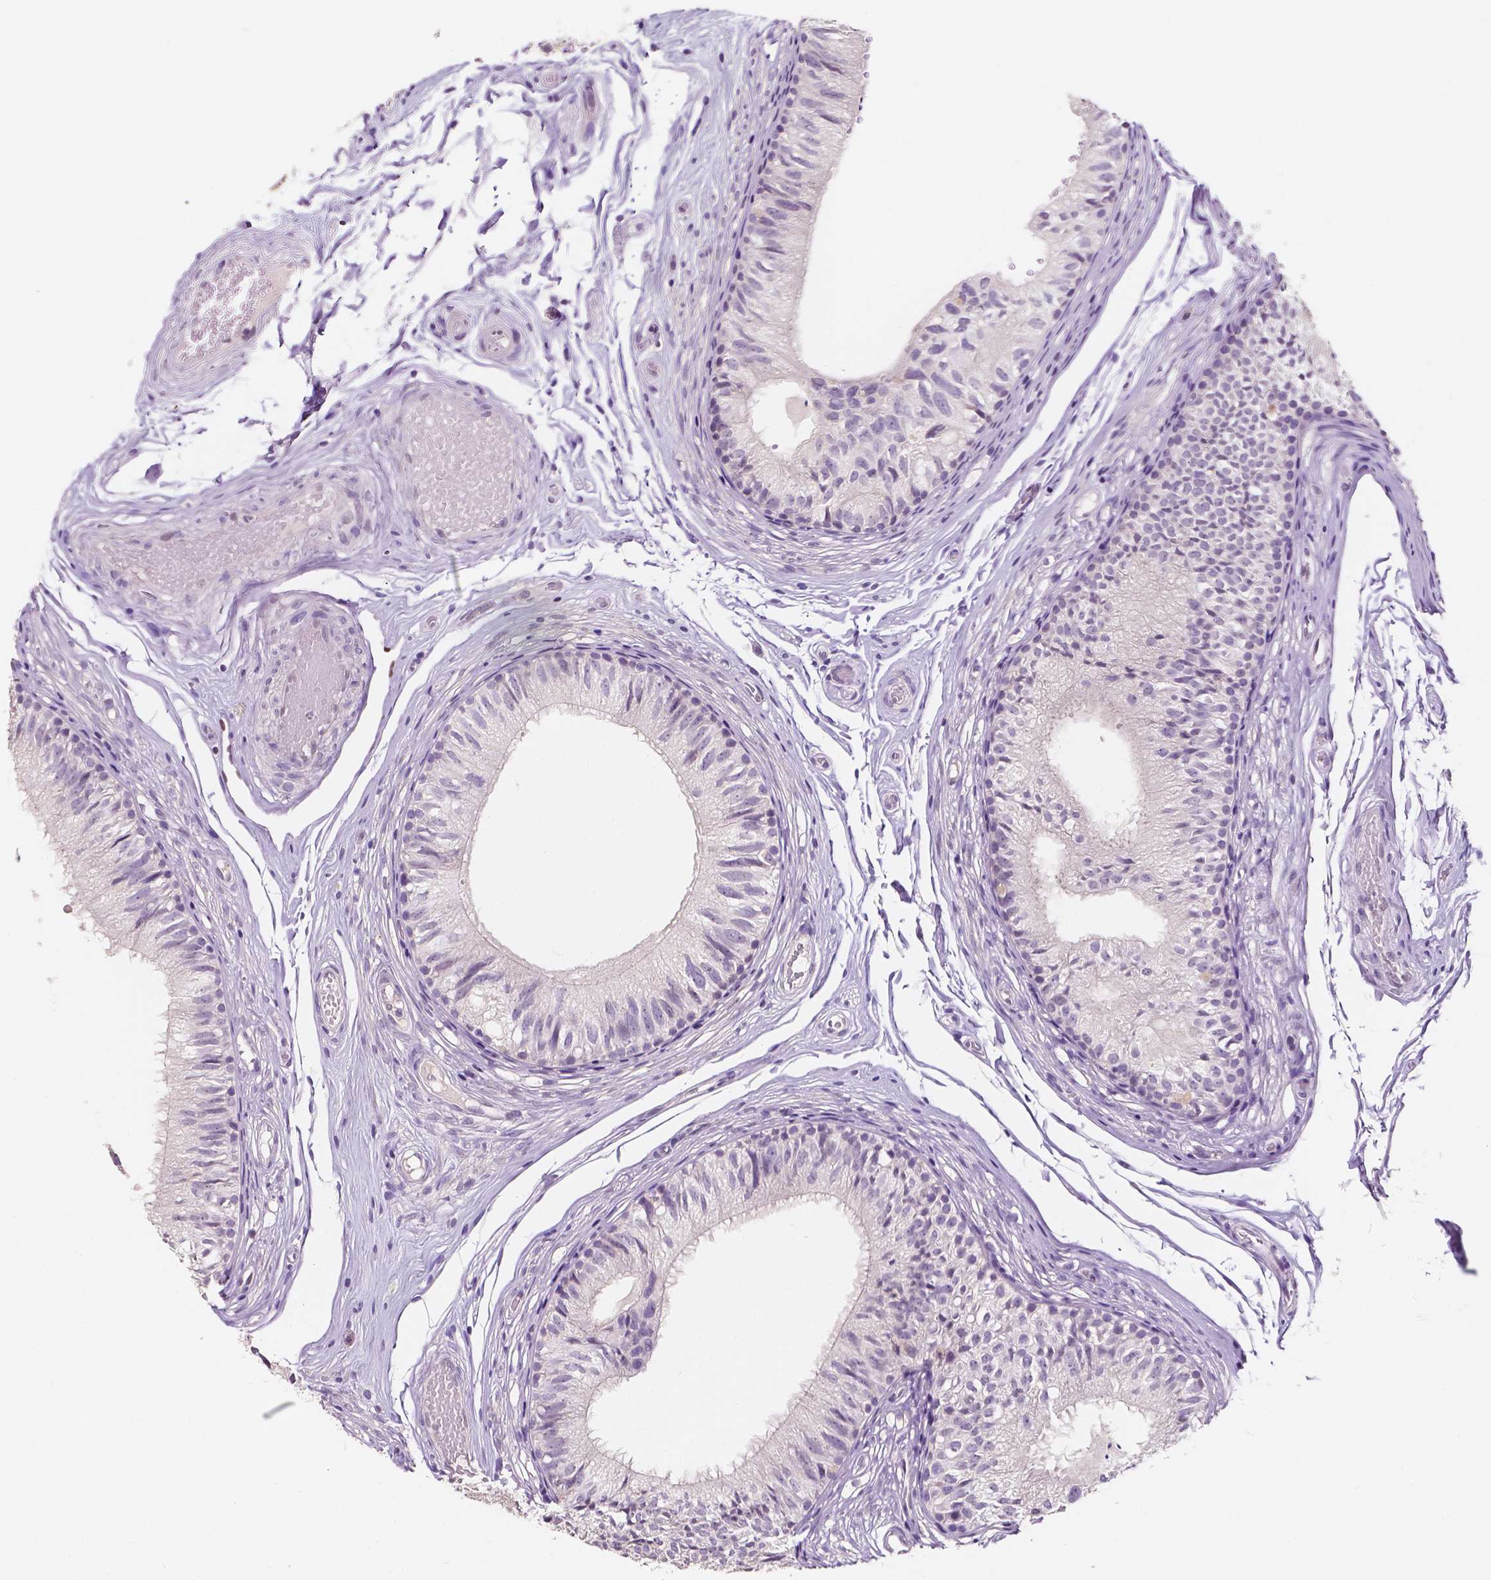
{"staining": {"intensity": "negative", "quantity": "none", "location": "none"}, "tissue": "epididymis", "cell_type": "Glandular cells", "image_type": "normal", "snomed": [{"axis": "morphology", "description": "Normal tissue, NOS"}, {"axis": "topography", "description": "Epididymis"}], "caption": "Immunohistochemistry (IHC) of unremarkable epididymis demonstrates no expression in glandular cells.", "gene": "TAL1", "patient": {"sex": "male", "age": 29}}